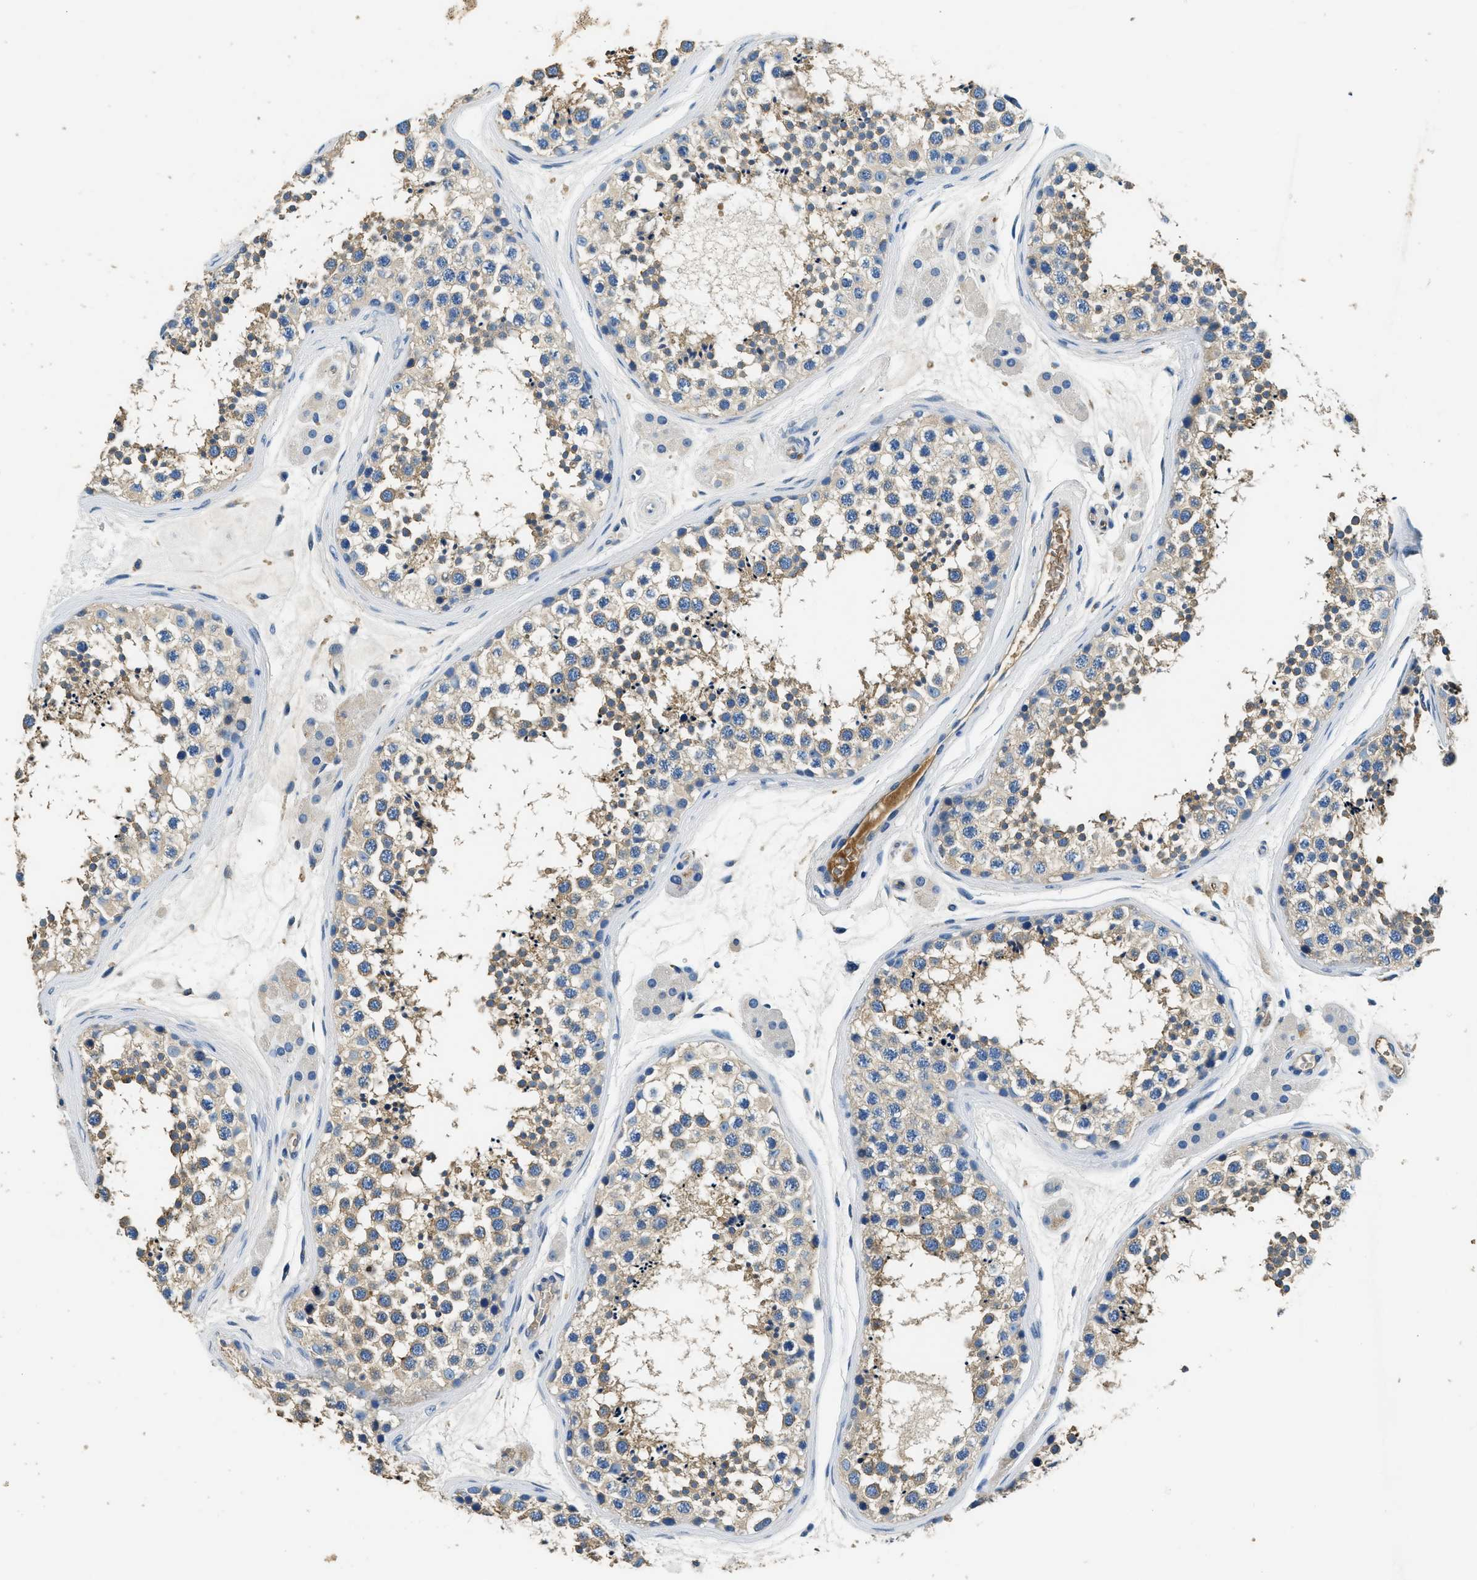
{"staining": {"intensity": "moderate", "quantity": "25%-75%", "location": "cytoplasmic/membranous"}, "tissue": "testis", "cell_type": "Cells in seminiferous ducts", "image_type": "normal", "snomed": [{"axis": "morphology", "description": "Normal tissue, NOS"}, {"axis": "topography", "description": "Testis"}], "caption": "A brown stain shows moderate cytoplasmic/membranous positivity of a protein in cells in seminiferous ducts of unremarkable testis.", "gene": "TMEM186", "patient": {"sex": "male", "age": 56}}